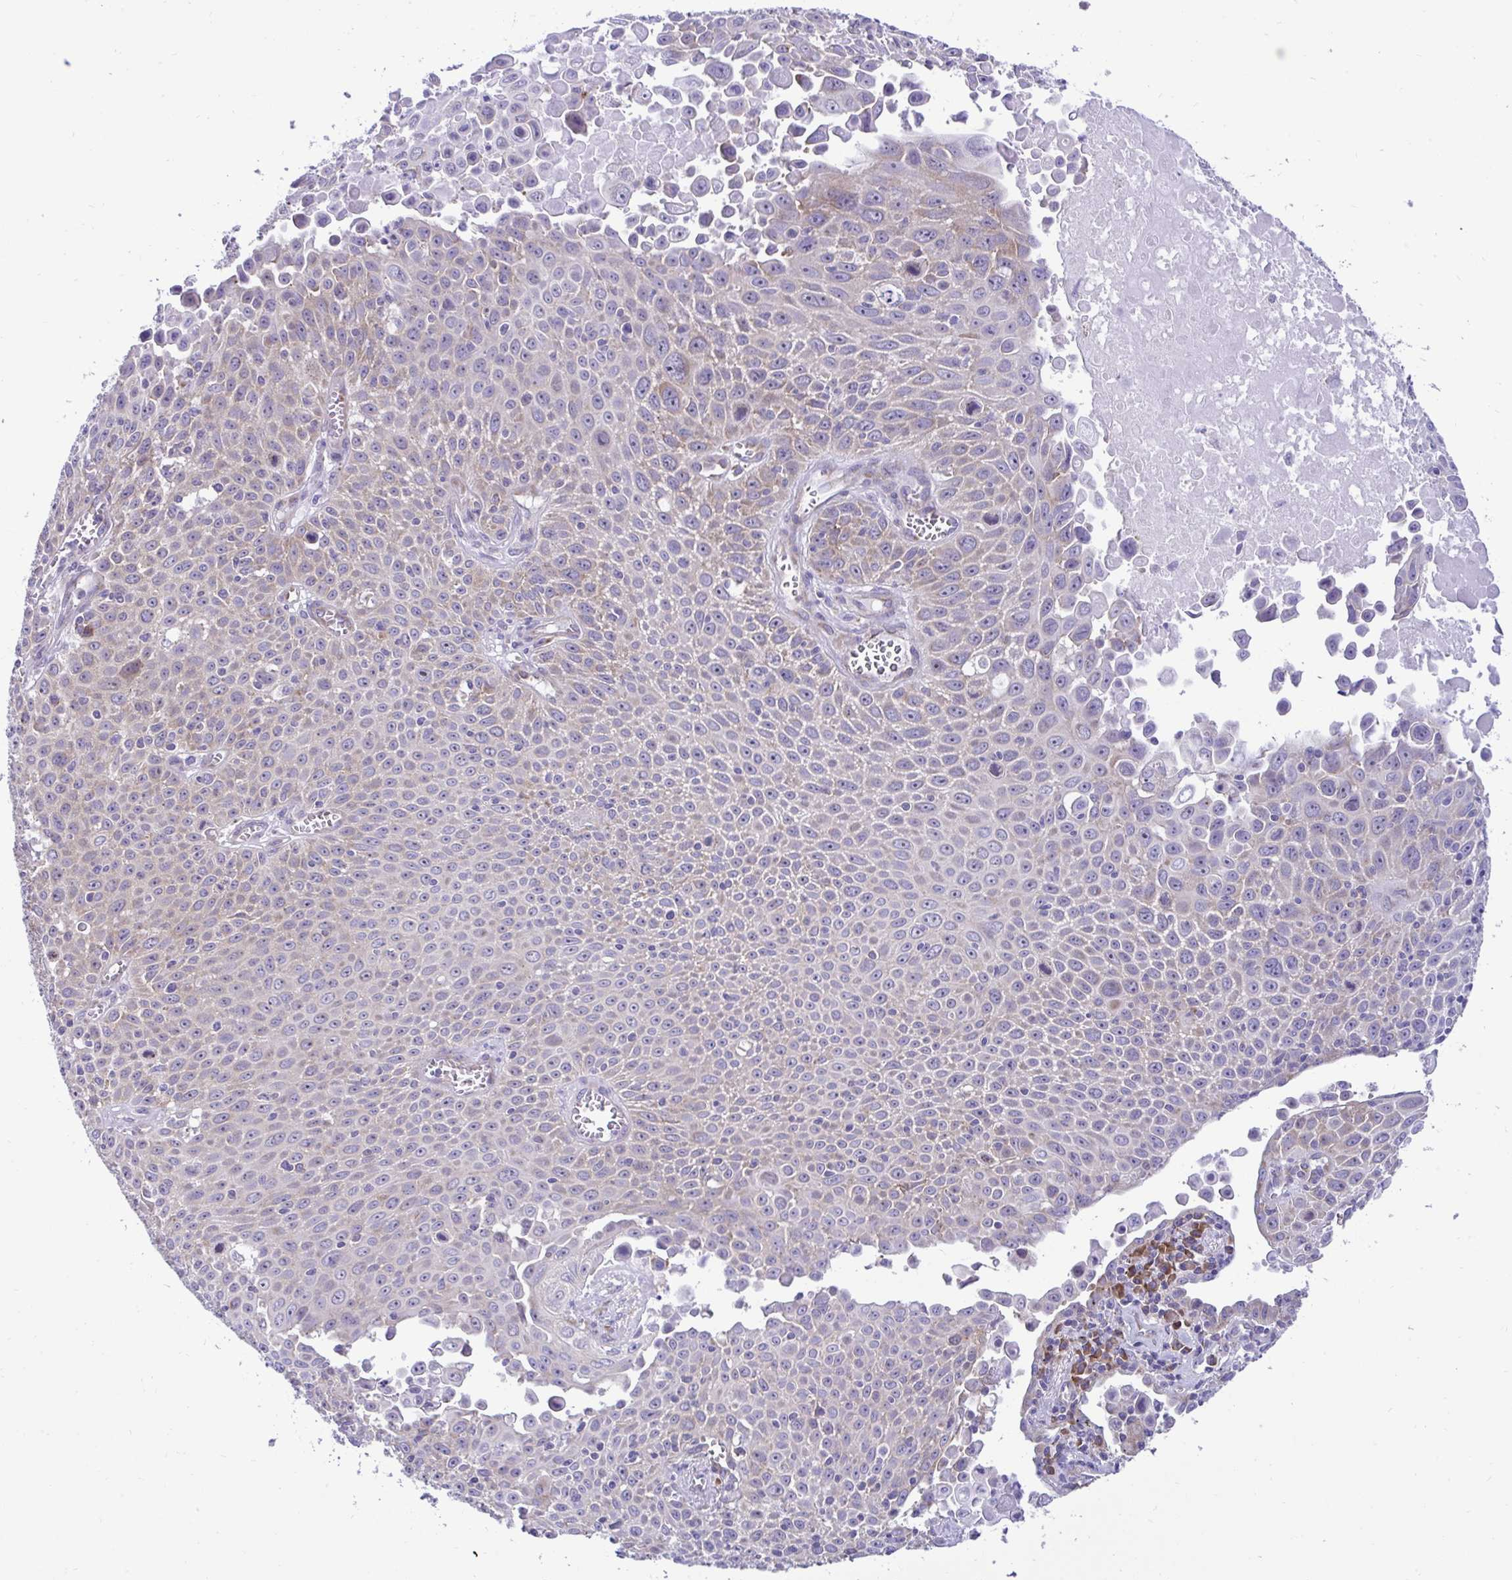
{"staining": {"intensity": "weak", "quantity": "<25%", "location": "cytoplasmic/membranous"}, "tissue": "lung cancer", "cell_type": "Tumor cells", "image_type": "cancer", "snomed": [{"axis": "morphology", "description": "Squamous cell carcinoma, NOS"}, {"axis": "morphology", "description": "Squamous cell carcinoma, metastatic, NOS"}, {"axis": "topography", "description": "Lymph node"}, {"axis": "topography", "description": "Lung"}], "caption": "A micrograph of lung metastatic squamous cell carcinoma stained for a protein shows no brown staining in tumor cells. Brightfield microscopy of immunohistochemistry stained with DAB (brown) and hematoxylin (blue), captured at high magnification.", "gene": "RPL7", "patient": {"sex": "female", "age": 62}}